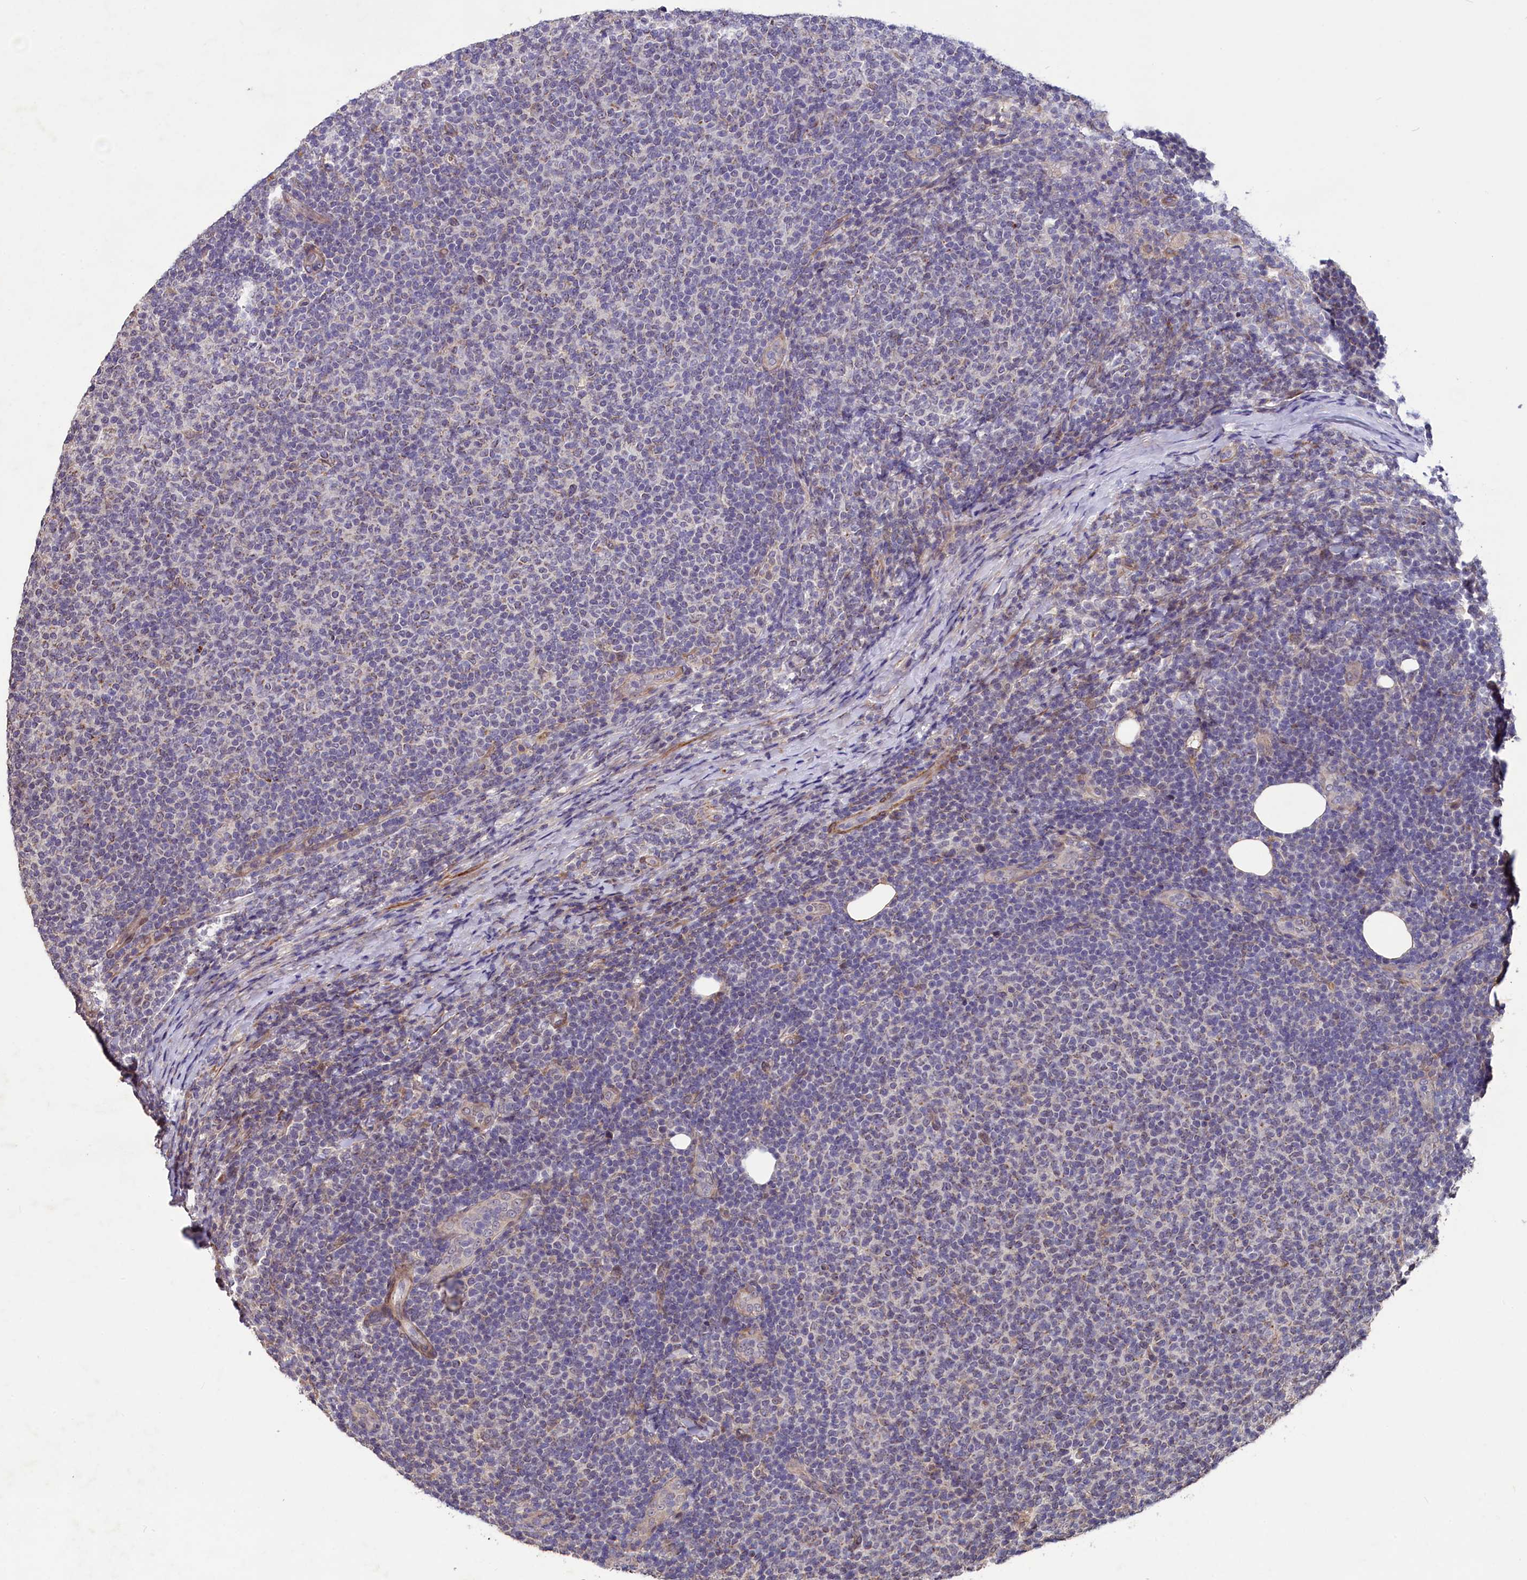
{"staining": {"intensity": "negative", "quantity": "none", "location": "none"}, "tissue": "lymphoma", "cell_type": "Tumor cells", "image_type": "cancer", "snomed": [{"axis": "morphology", "description": "Malignant lymphoma, non-Hodgkin's type, Low grade"}, {"axis": "topography", "description": "Lymph node"}], "caption": "IHC of human malignant lymphoma, non-Hodgkin's type (low-grade) reveals no expression in tumor cells. (DAB (3,3'-diaminobenzidine) immunohistochemistry (IHC), high magnification).", "gene": "SLC39A6", "patient": {"sex": "male", "age": 66}}